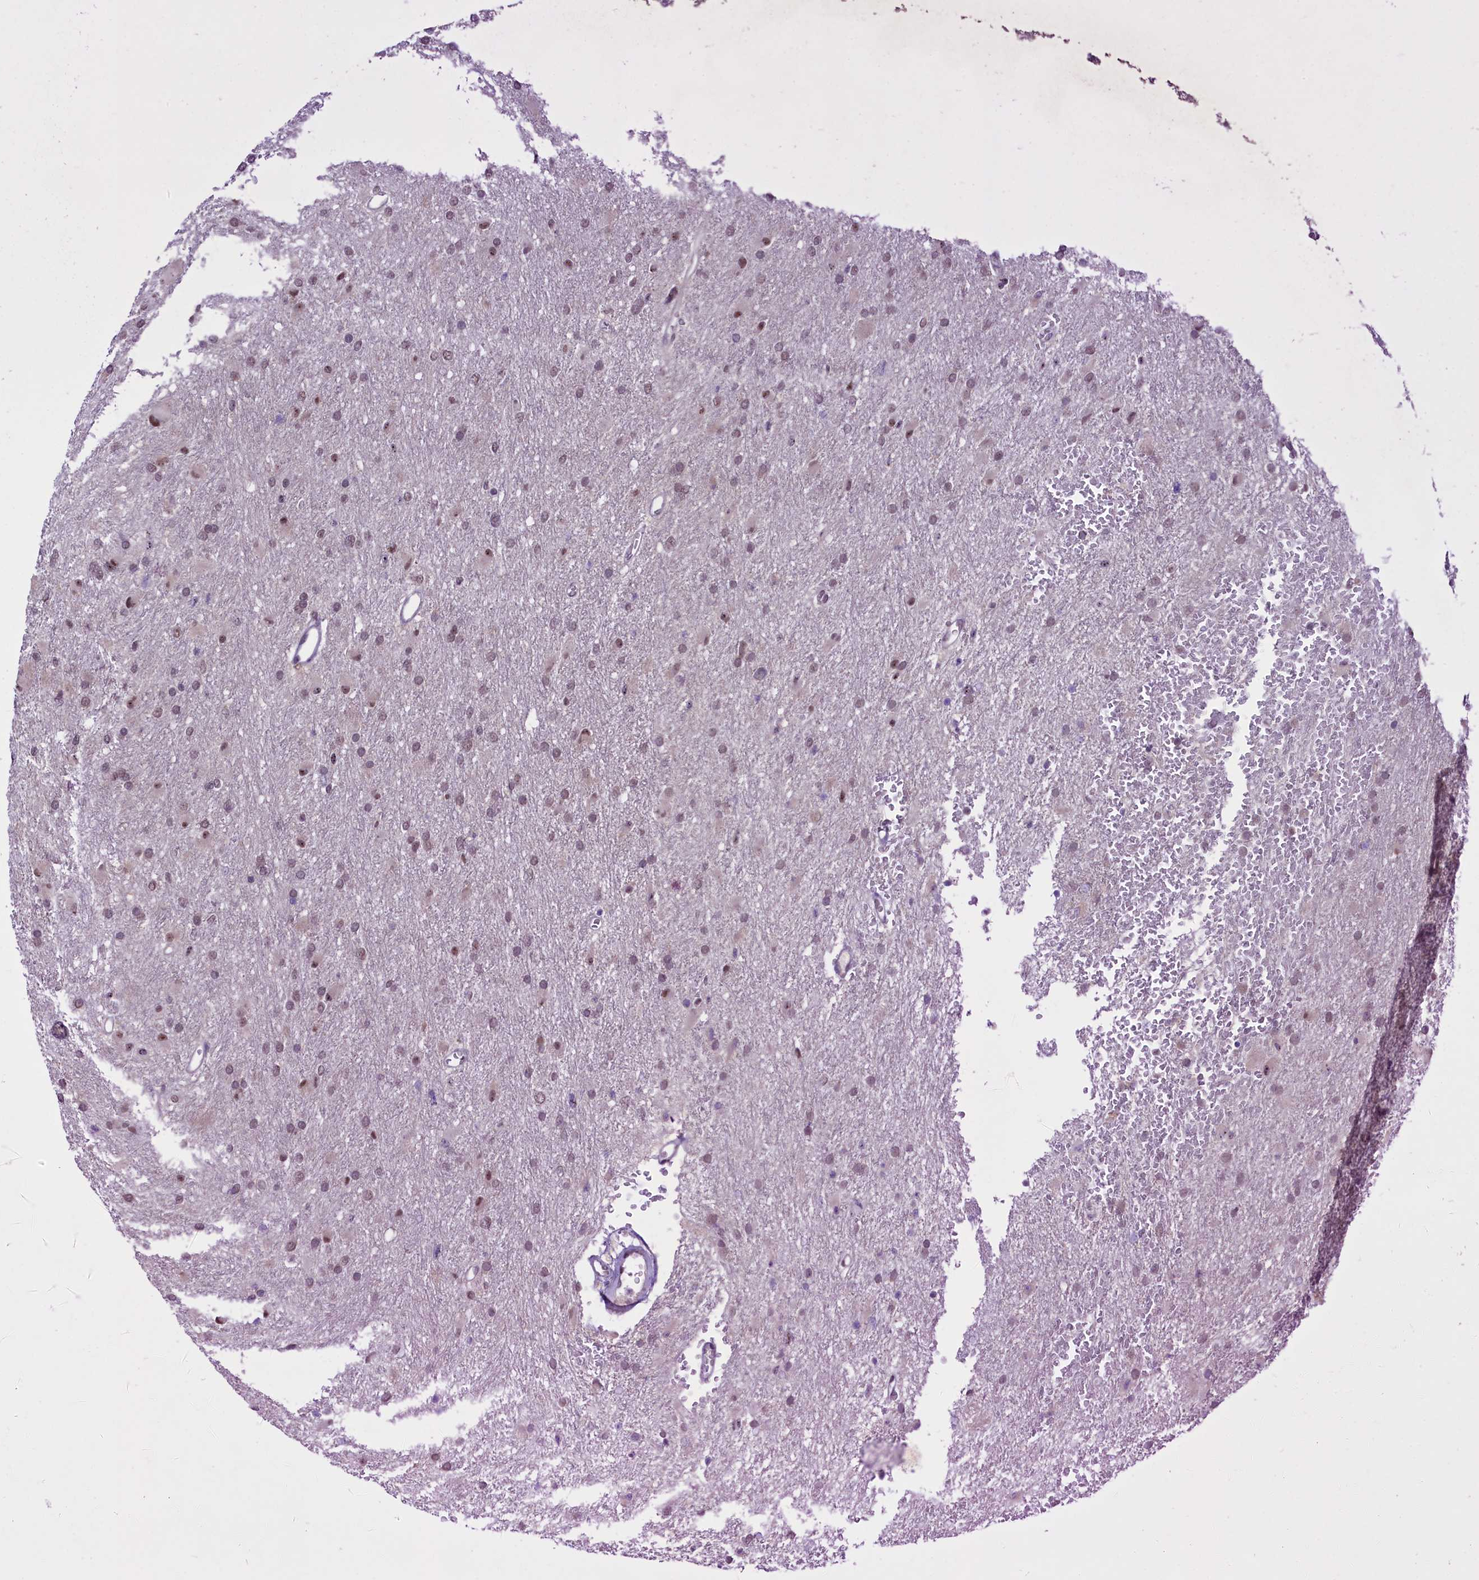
{"staining": {"intensity": "weak", "quantity": ">75%", "location": "nuclear"}, "tissue": "glioma", "cell_type": "Tumor cells", "image_type": "cancer", "snomed": [{"axis": "morphology", "description": "Glioma, malignant, High grade"}, {"axis": "topography", "description": "Cerebral cortex"}], "caption": "Immunohistochemistry micrograph of neoplastic tissue: malignant glioma (high-grade) stained using immunohistochemistry (IHC) reveals low levels of weak protein expression localized specifically in the nuclear of tumor cells, appearing as a nuclear brown color.", "gene": "ANKS3", "patient": {"sex": "female", "age": 36}}